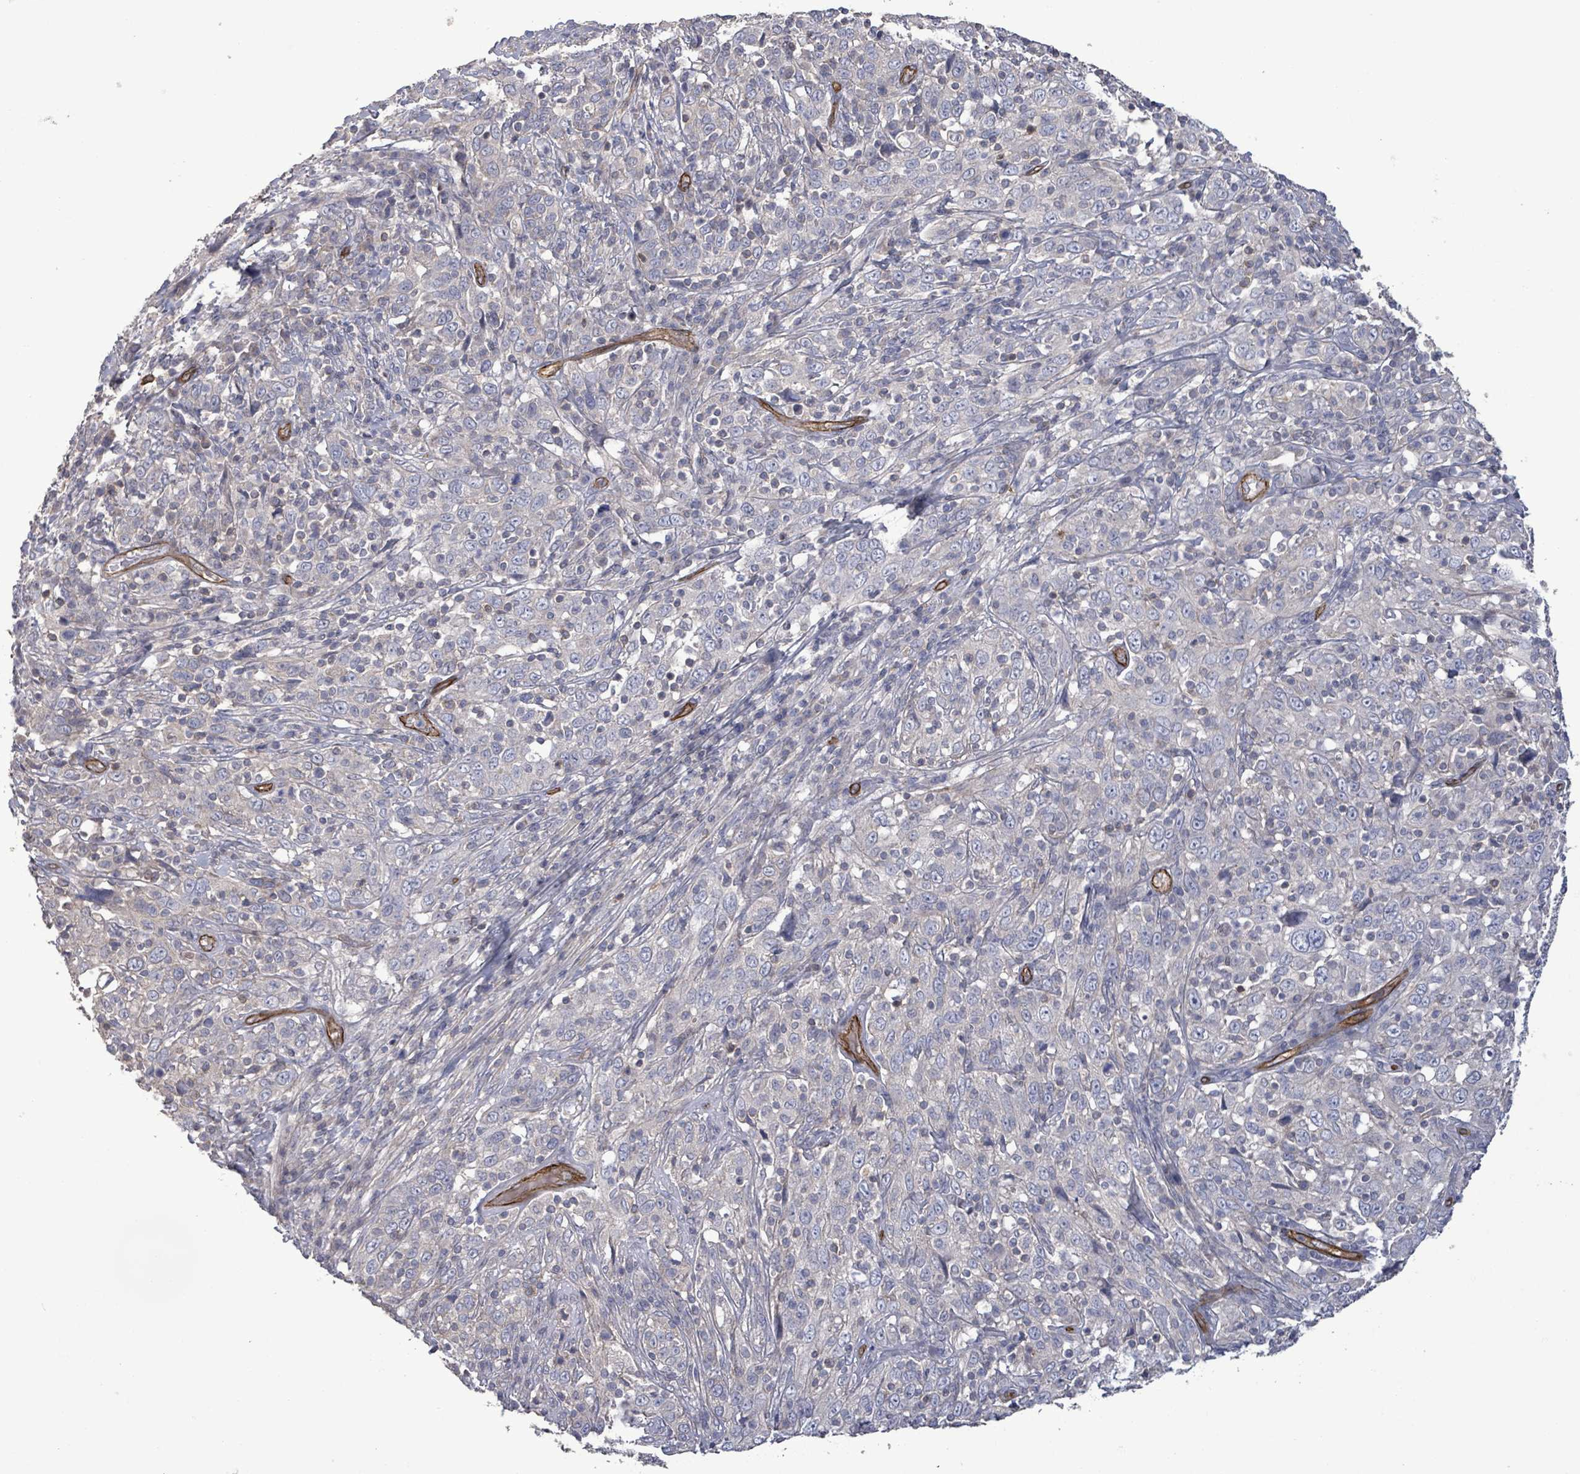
{"staining": {"intensity": "negative", "quantity": "none", "location": "none"}, "tissue": "cervical cancer", "cell_type": "Tumor cells", "image_type": "cancer", "snomed": [{"axis": "morphology", "description": "Squamous cell carcinoma, NOS"}, {"axis": "topography", "description": "Cervix"}], "caption": "There is no significant positivity in tumor cells of cervical cancer.", "gene": "KANK3", "patient": {"sex": "female", "age": 46}}